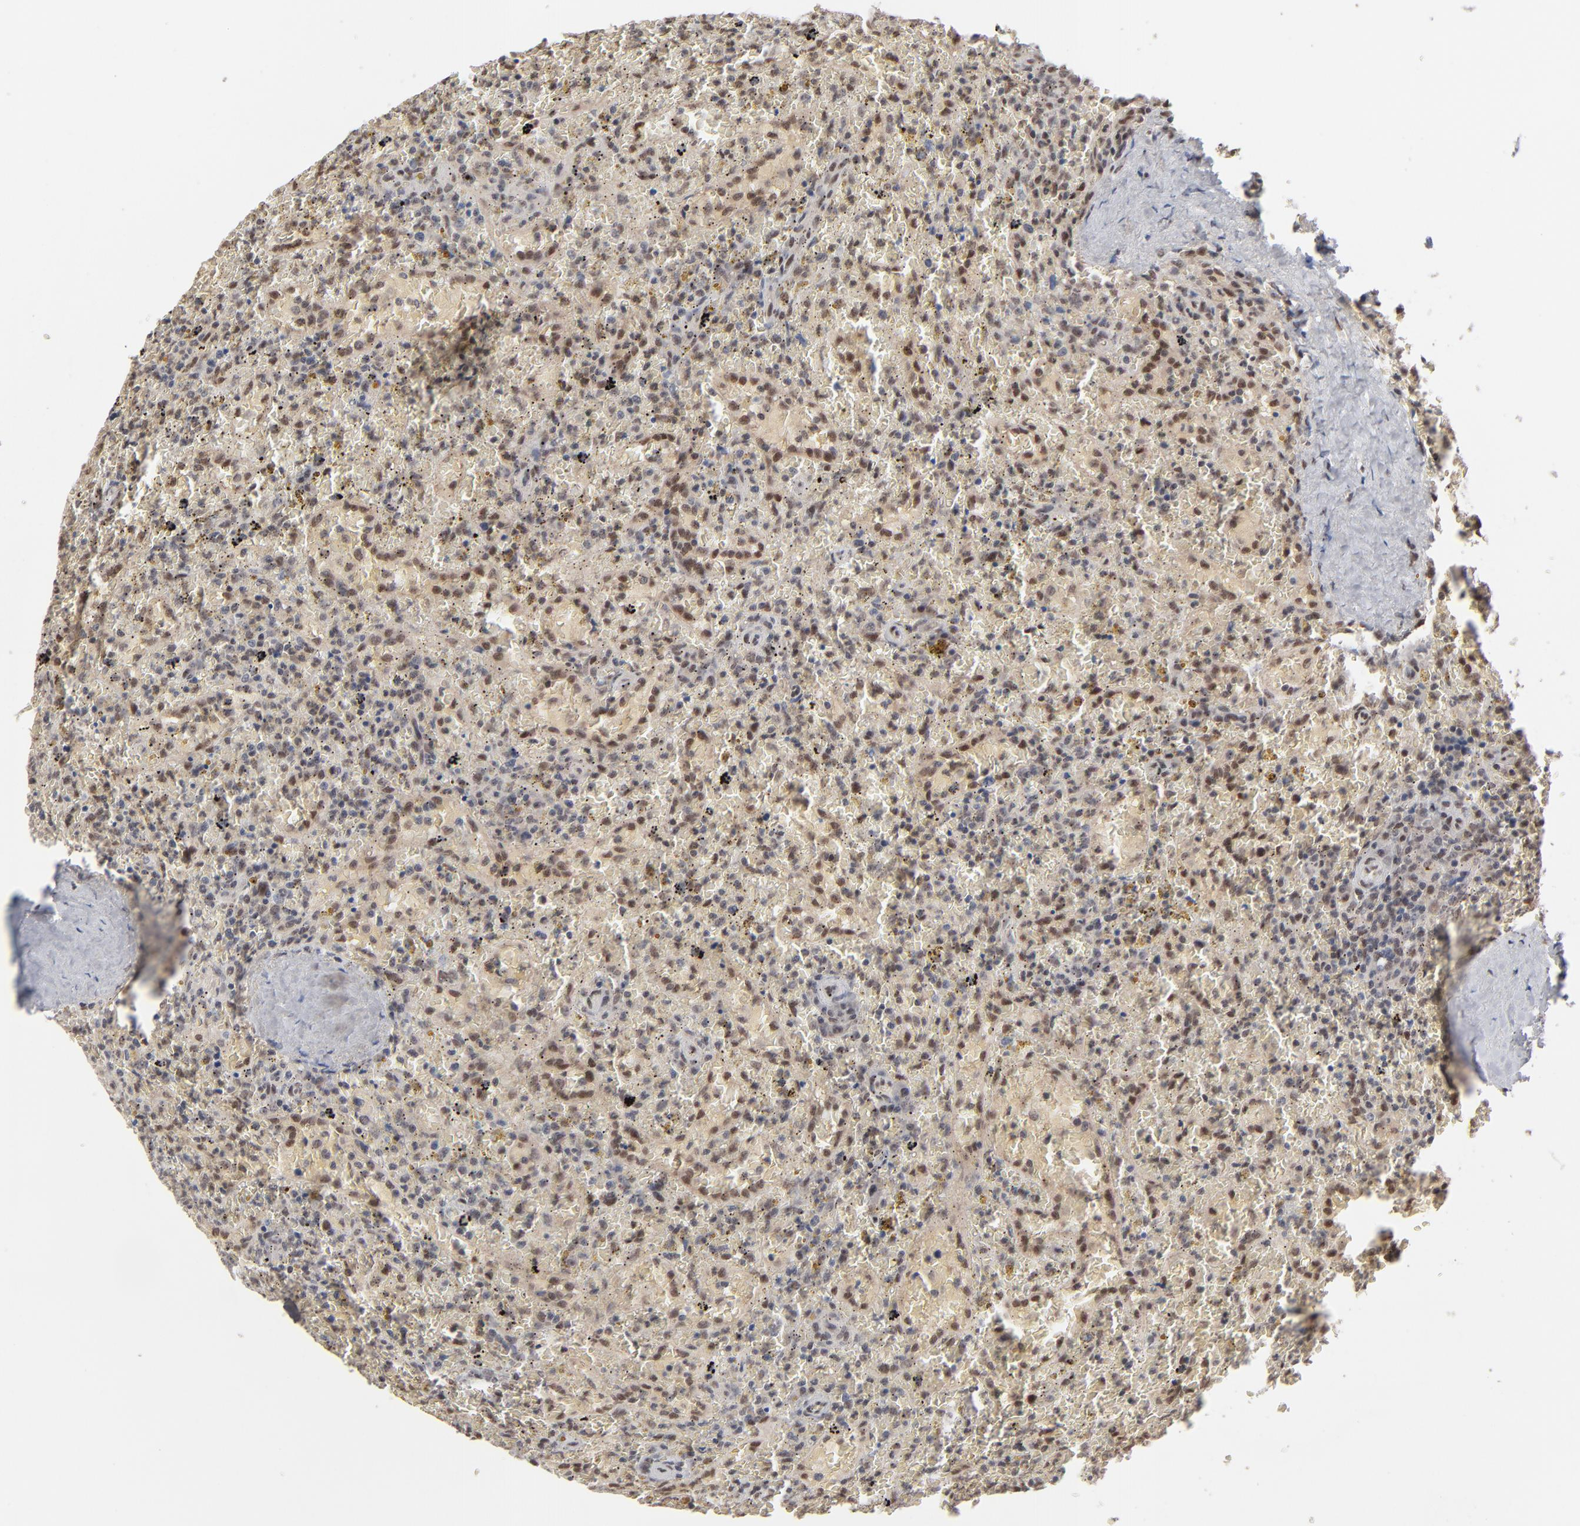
{"staining": {"intensity": "negative", "quantity": "none", "location": "none"}, "tissue": "lymphoma", "cell_type": "Tumor cells", "image_type": "cancer", "snomed": [{"axis": "morphology", "description": "Malignant lymphoma, non-Hodgkin's type, High grade"}, {"axis": "topography", "description": "Spleen"}, {"axis": "topography", "description": "Lymph node"}], "caption": "IHC photomicrograph of neoplastic tissue: human high-grade malignant lymphoma, non-Hodgkin's type stained with DAB (3,3'-diaminobenzidine) exhibits no significant protein staining in tumor cells.", "gene": "IRF9", "patient": {"sex": "female", "age": 70}}